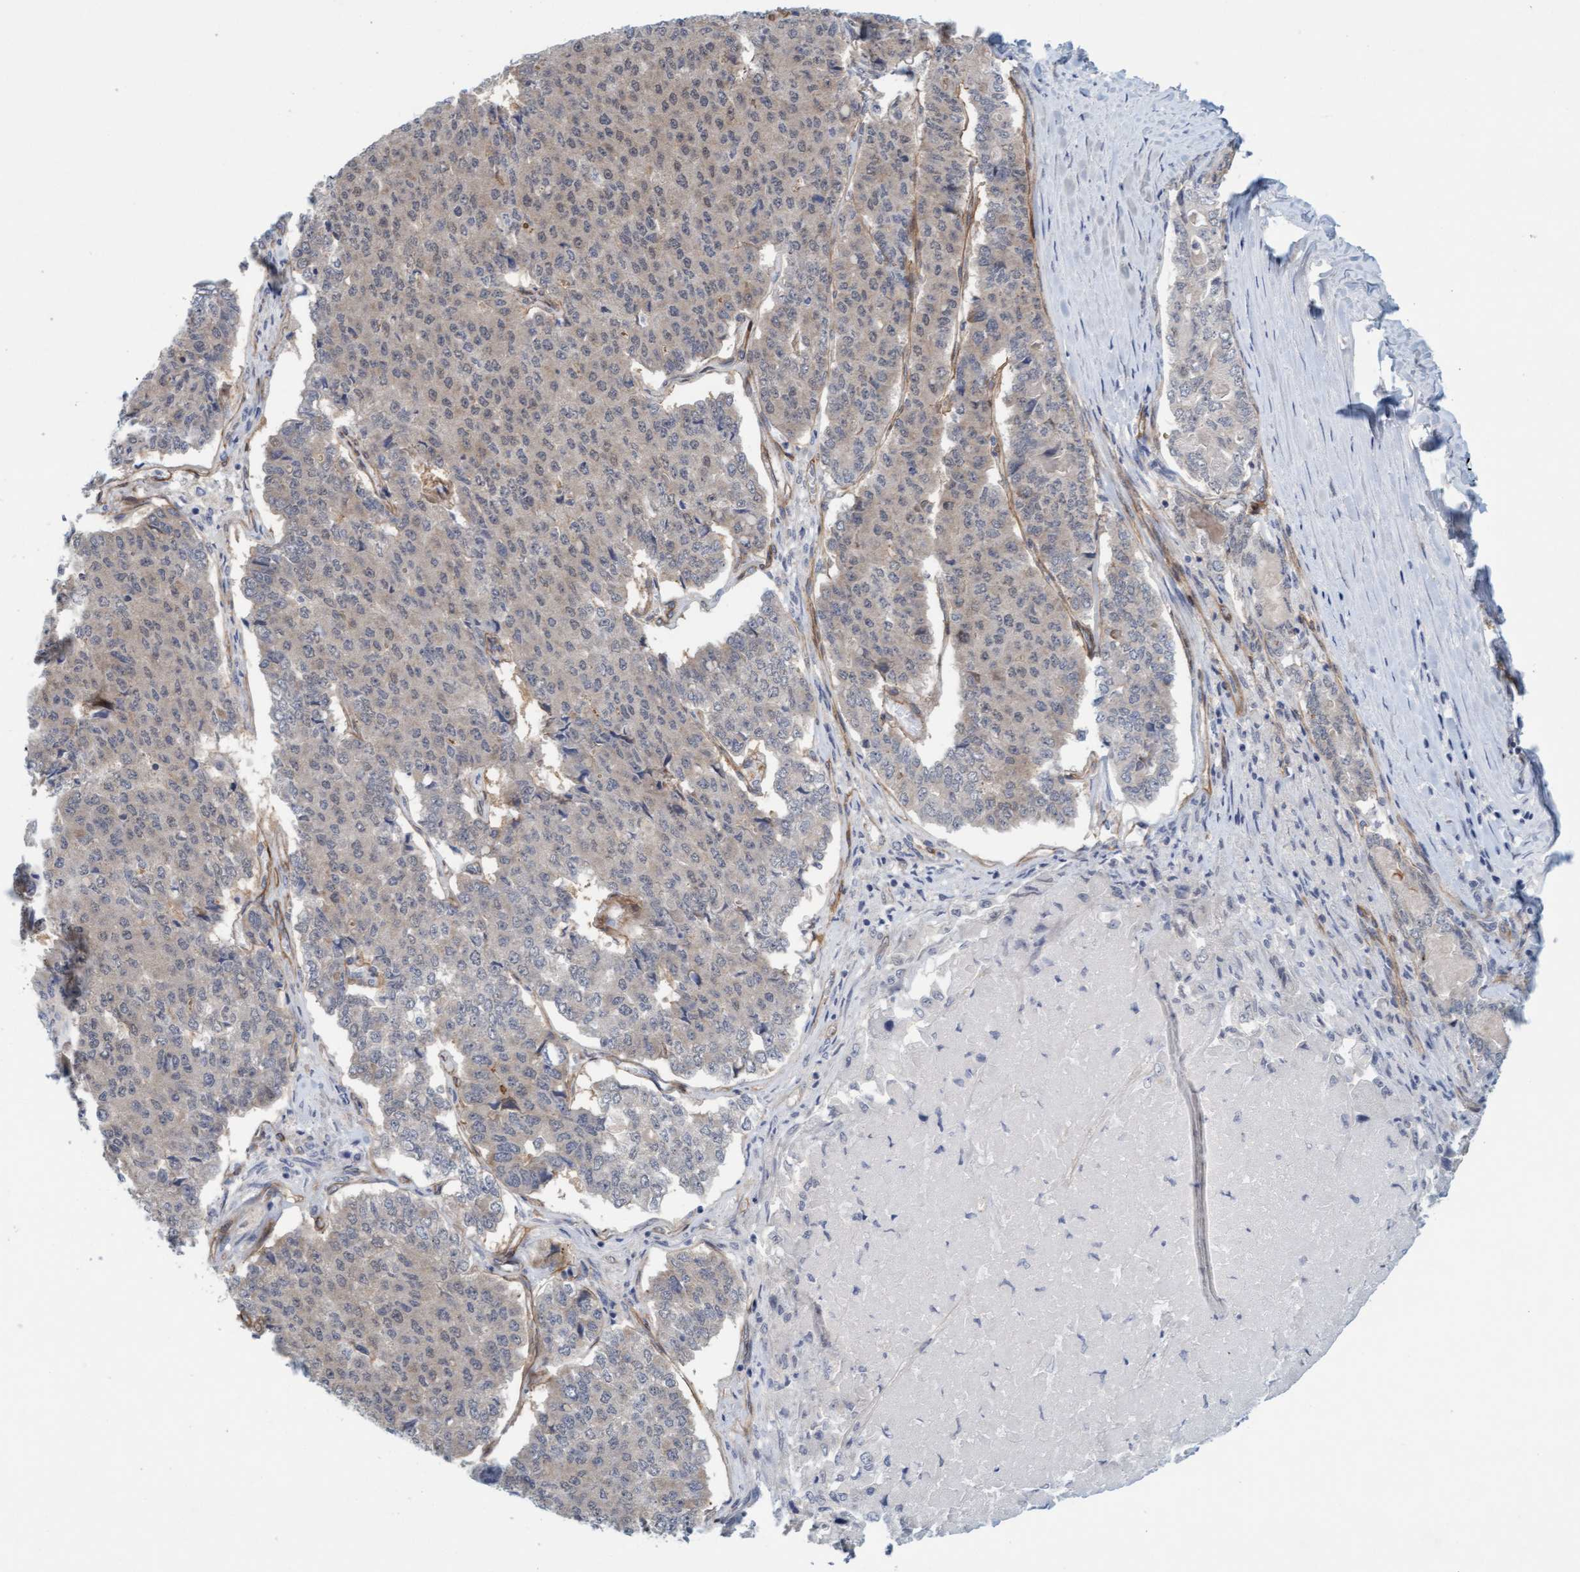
{"staining": {"intensity": "weak", "quantity": "<25%", "location": "cytoplasmic/membranous,nuclear"}, "tissue": "pancreatic cancer", "cell_type": "Tumor cells", "image_type": "cancer", "snomed": [{"axis": "morphology", "description": "Adenocarcinoma, NOS"}, {"axis": "topography", "description": "Pancreas"}], "caption": "A micrograph of human pancreatic adenocarcinoma is negative for staining in tumor cells.", "gene": "TSTD2", "patient": {"sex": "male", "age": 50}}